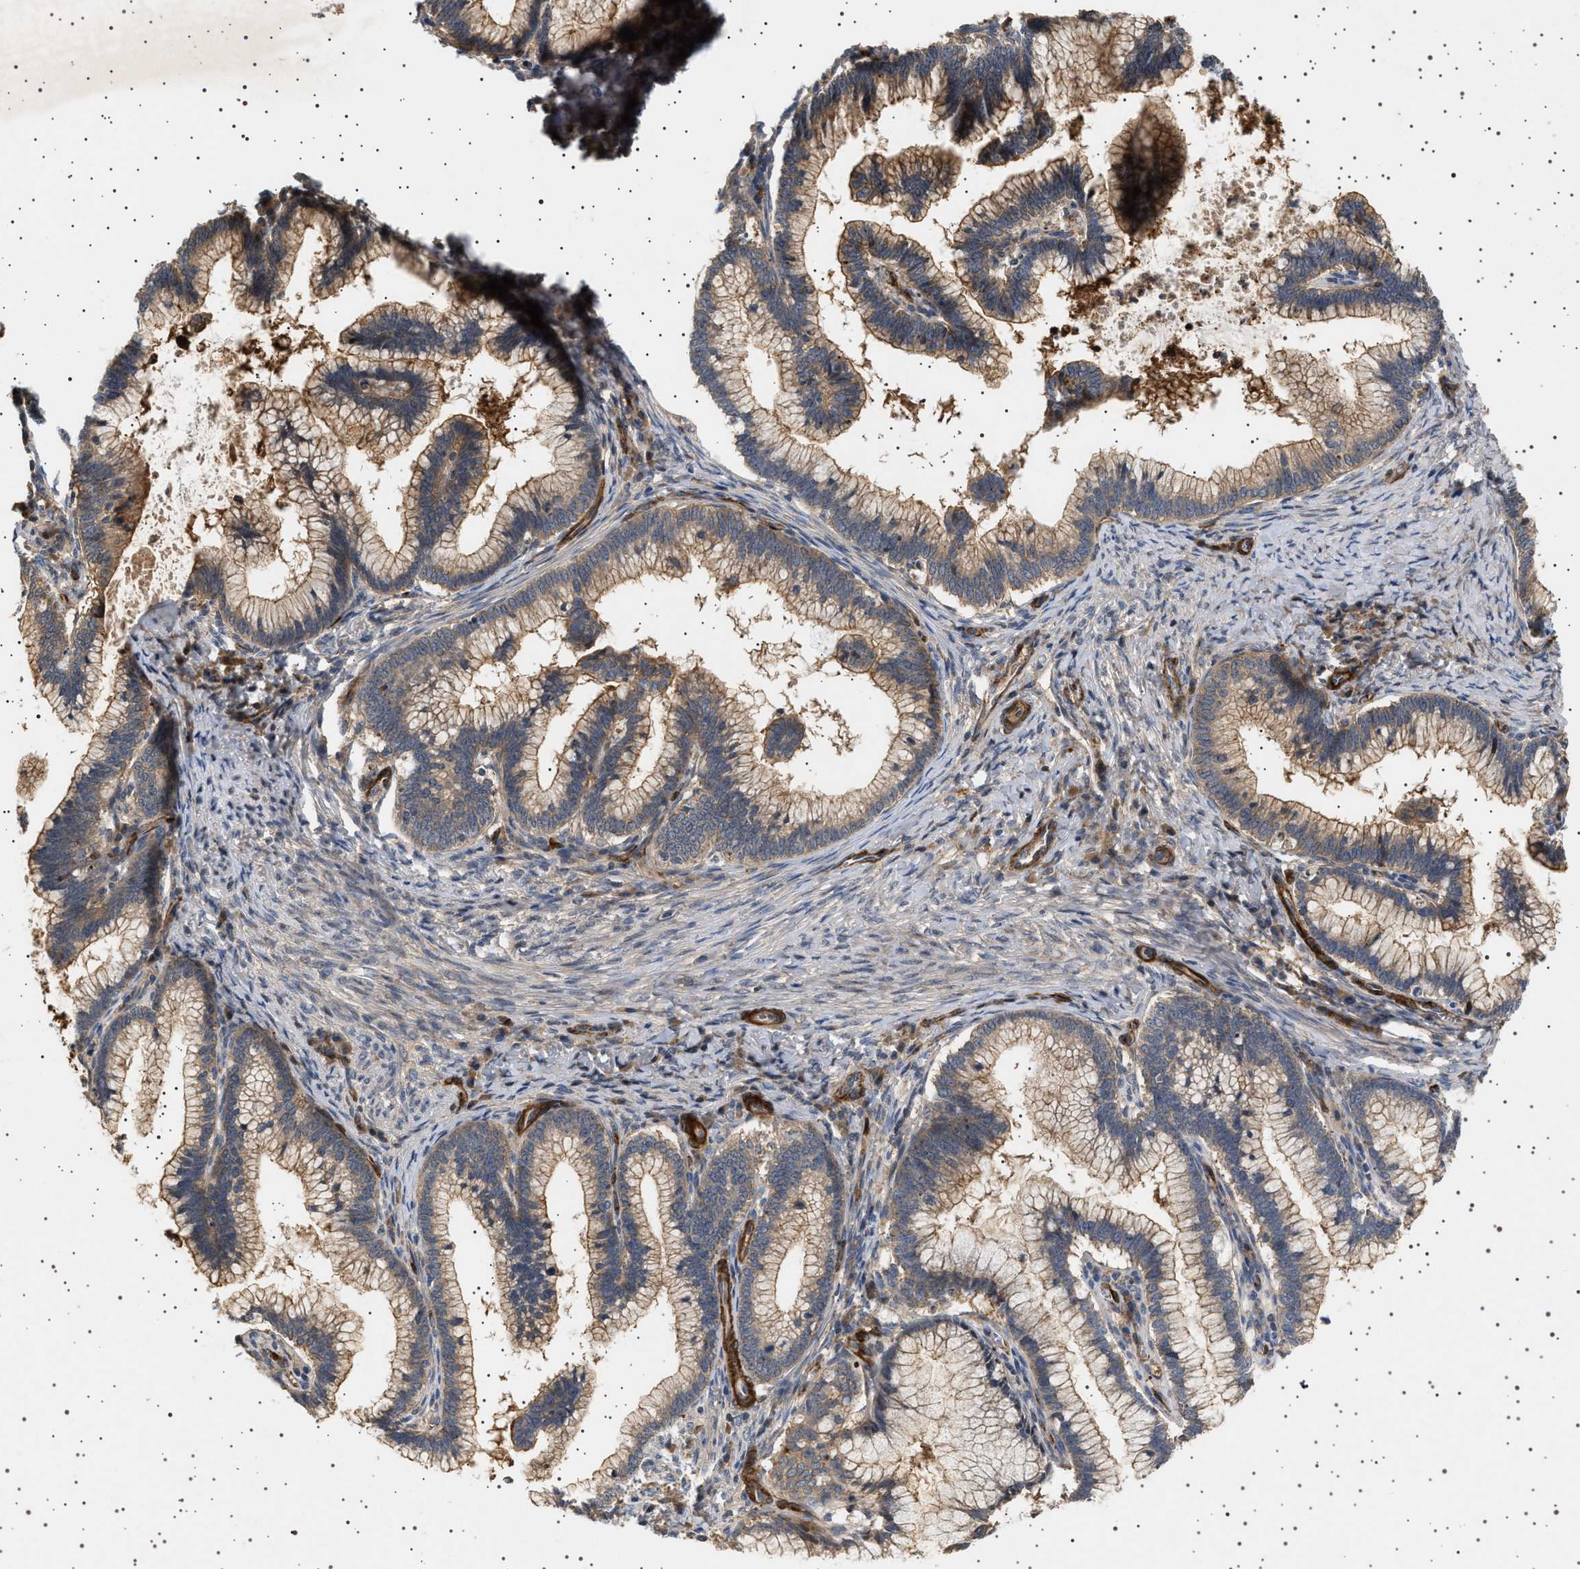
{"staining": {"intensity": "moderate", "quantity": ">75%", "location": "cytoplasmic/membranous"}, "tissue": "cervical cancer", "cell_type": "Tumor cells", "image_type": "cancer", "snomed": [{"axis": "morphology", "description": "Adenocarcinoma, NOS"}, {"axis": "topography", "description": "Cervix"}], "caption": "IHC image of neoplastic tissue: cervical adenocarcinoma stained using immunohistochemistry reveals medium levels of moderate protein expression localized specifically in the cytoplasmic/membranous of tumor cells, appearing as a cytoplasmic/membranous brown color.", "gene": "GUCY1B1", "patient": {"sex": "female", "age": 36}}